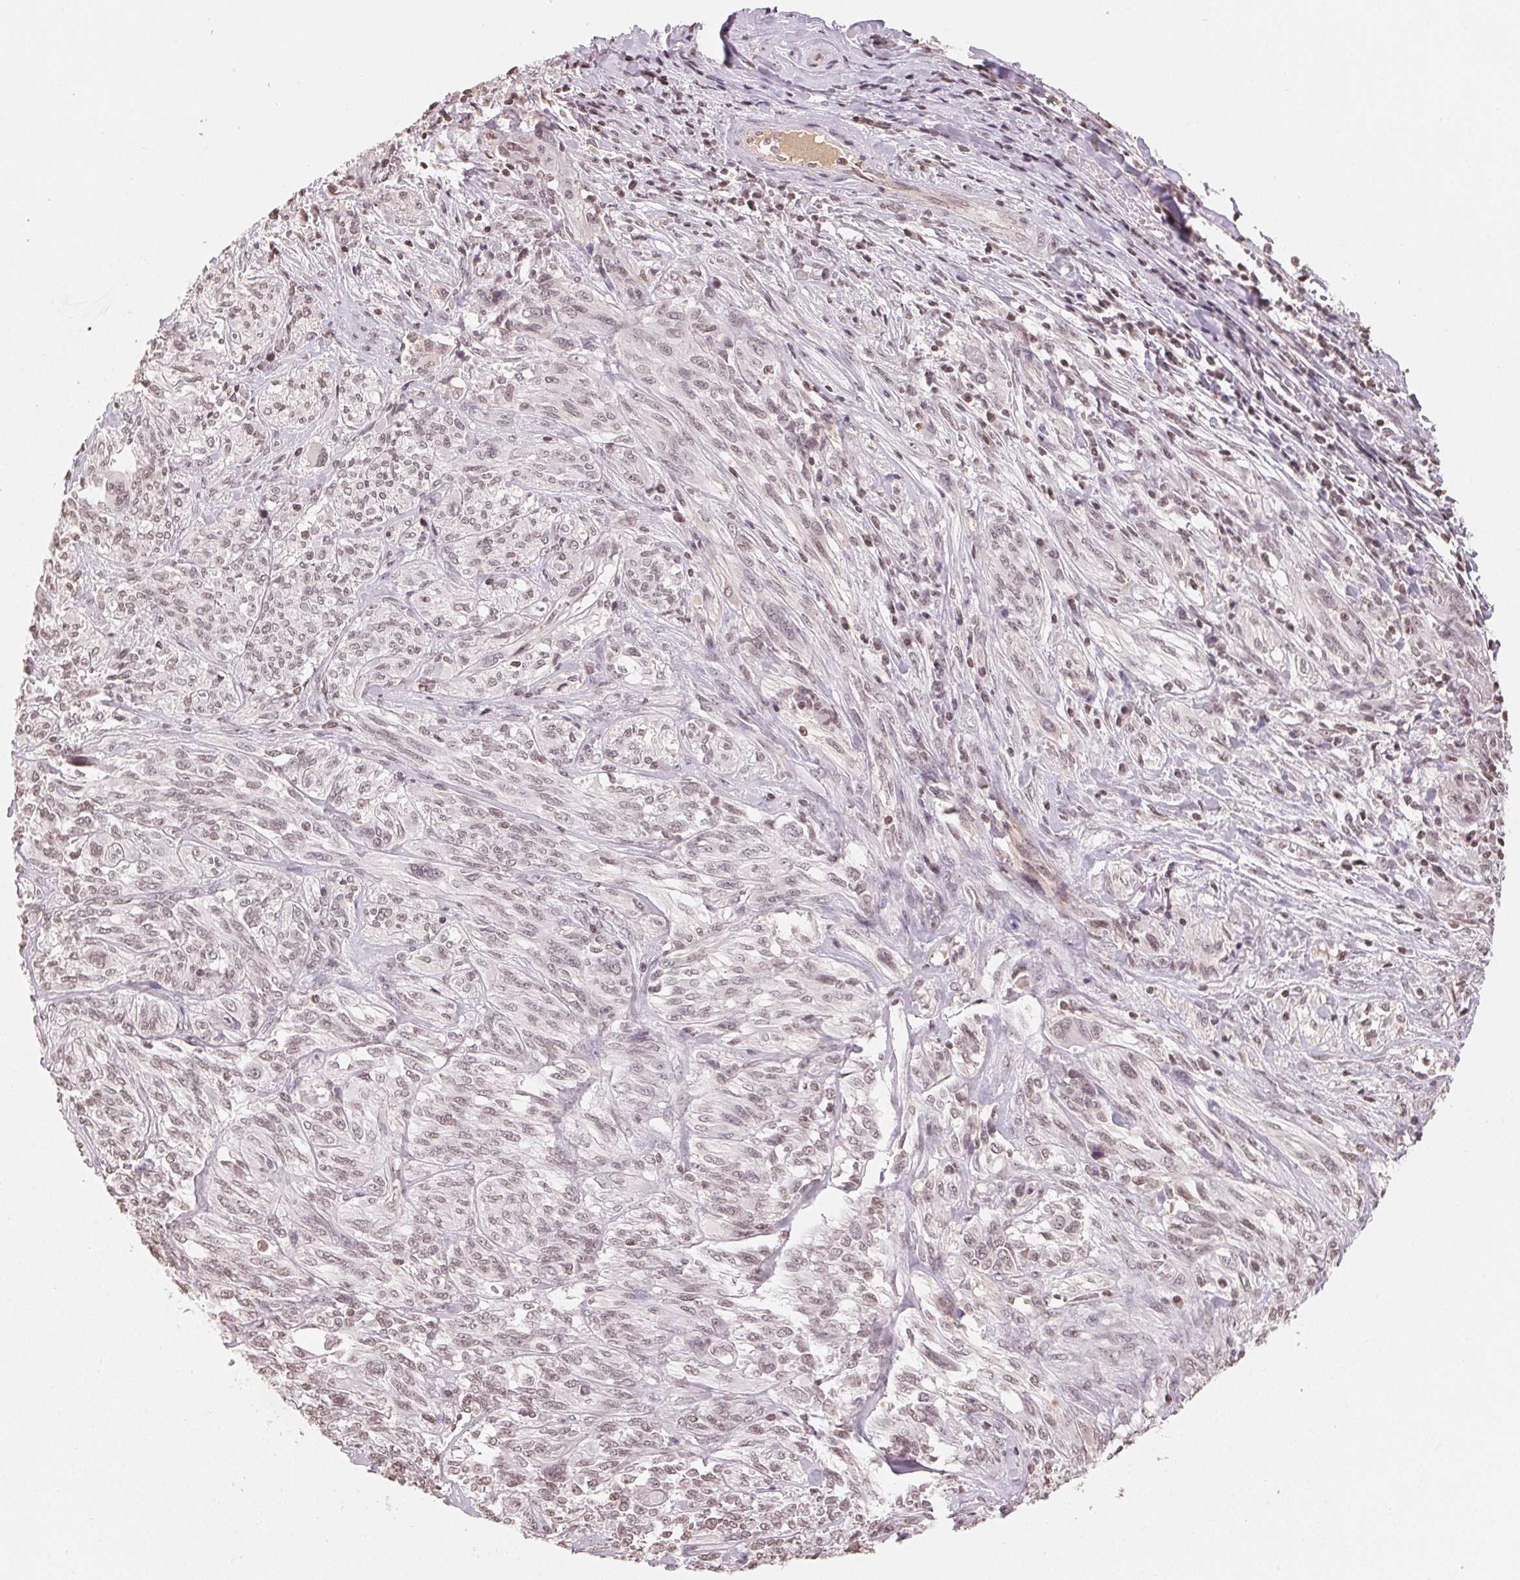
{"staining": {"intensity": "weak", "quantity": "<25%", "location": "nuclear"}, "tissue": "melanoma", "cell_type": "Tumor cells", "image_type": "cancer", "snomed": [{"axis": "morphology", "description": "Malignant melanoma, NOS"}, {"axis": "topography", "description": "Skin"}], "caption": "Immunohistochemical staining of human malignant melanoma displays no significant positivity in tumor cells.", "gene": "TBP", "patient": {"sex": "female", "age": 91}}